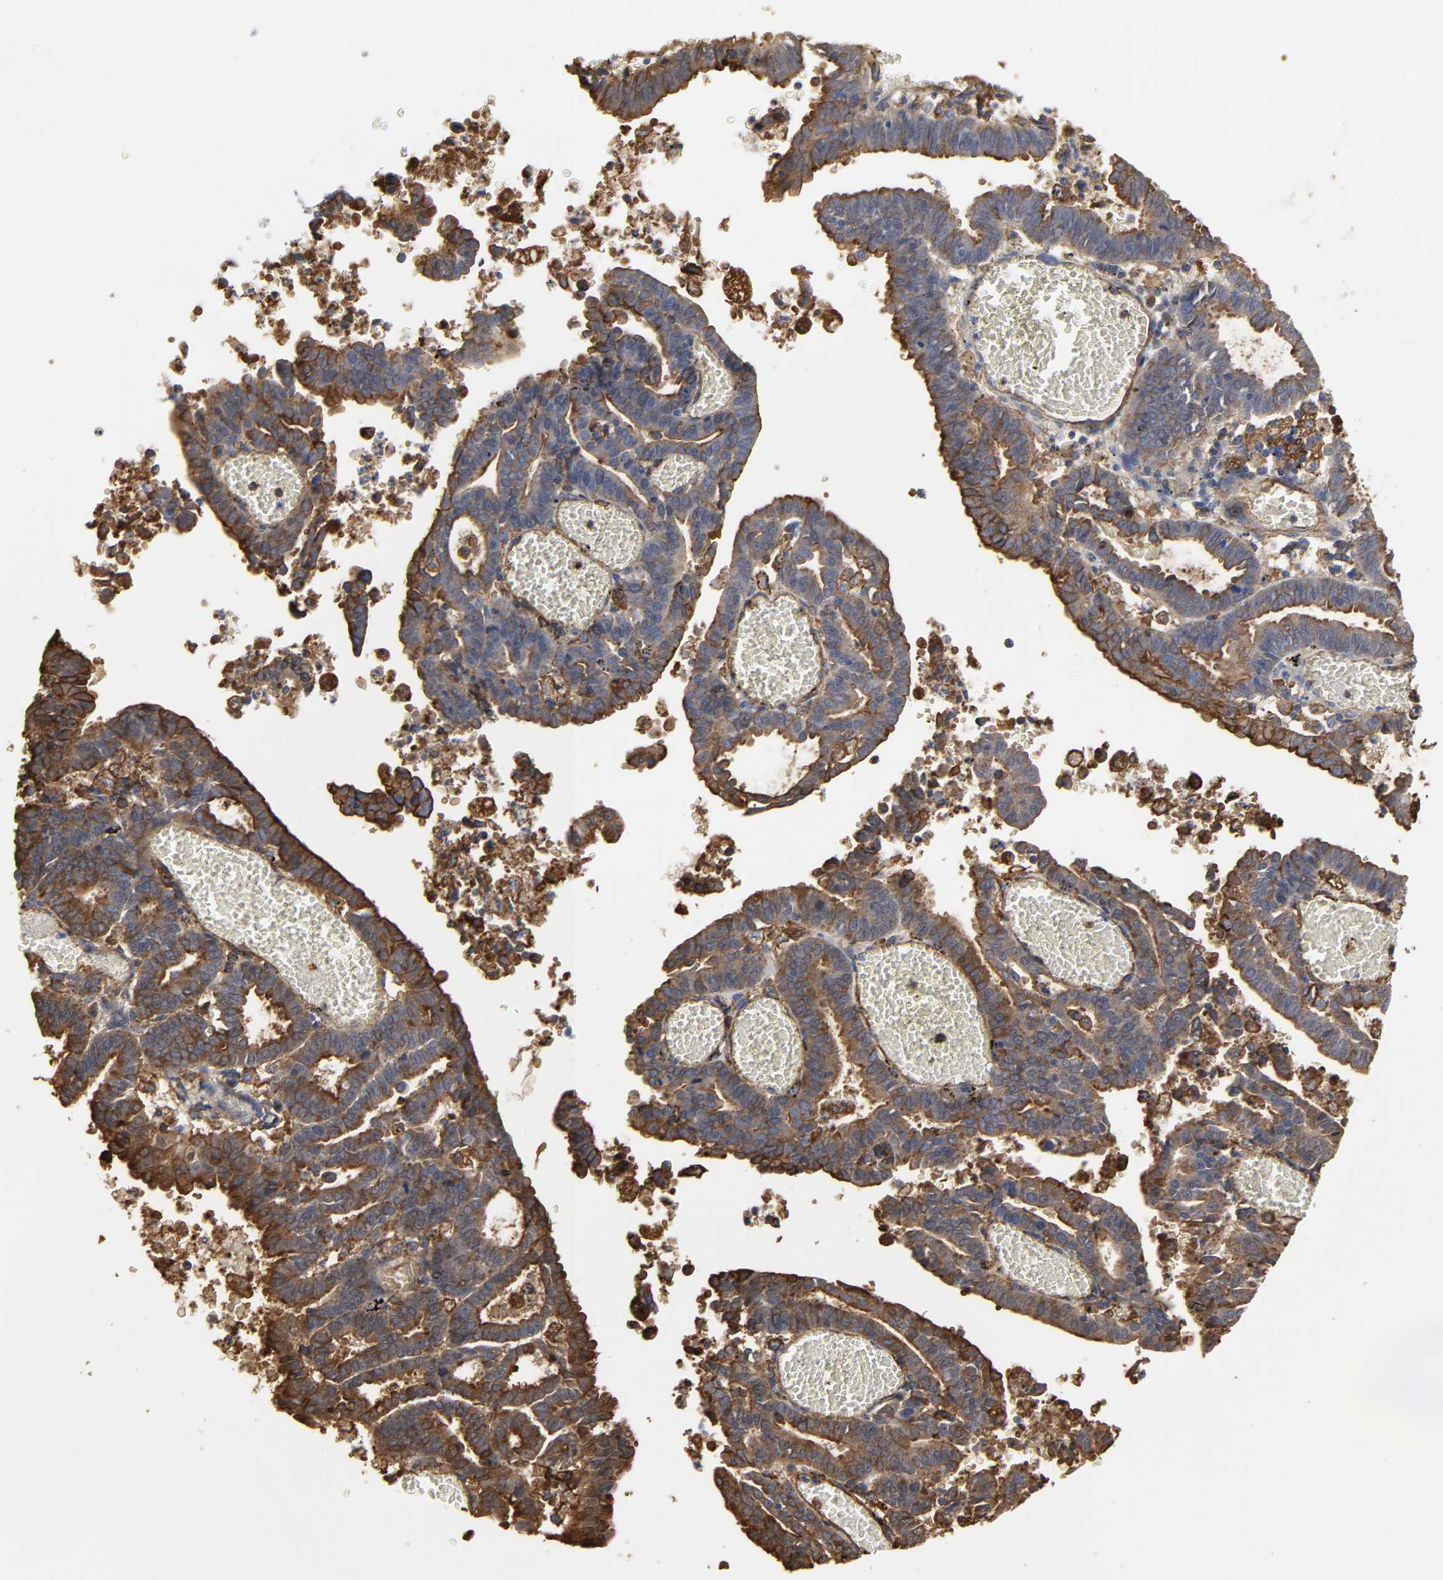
{"staining": {"intensity": "strong", "quantity": ">75%", "location": "cytoplasmic/membranous"}, "tissue": "endometrial cancer", "cell_type": "Tumor cells", "image_type": "cancer", "snomed": [{"axis": "morphology", "description": "Adenocarcinoma, NOS"}, {"axis": "topography", "description": "Uterus"}], "caption": "An image of endometrial cancer stained for a protein reveals strong cytoplasmic/membranous brown staining in tumor cells. (DAB (3,3'-diaminobenzidine) IHC, brown staining for protein, blue staining for nuclei).", "gene": "ANXA2", "patient": {"sex": "female", "age": 83}}